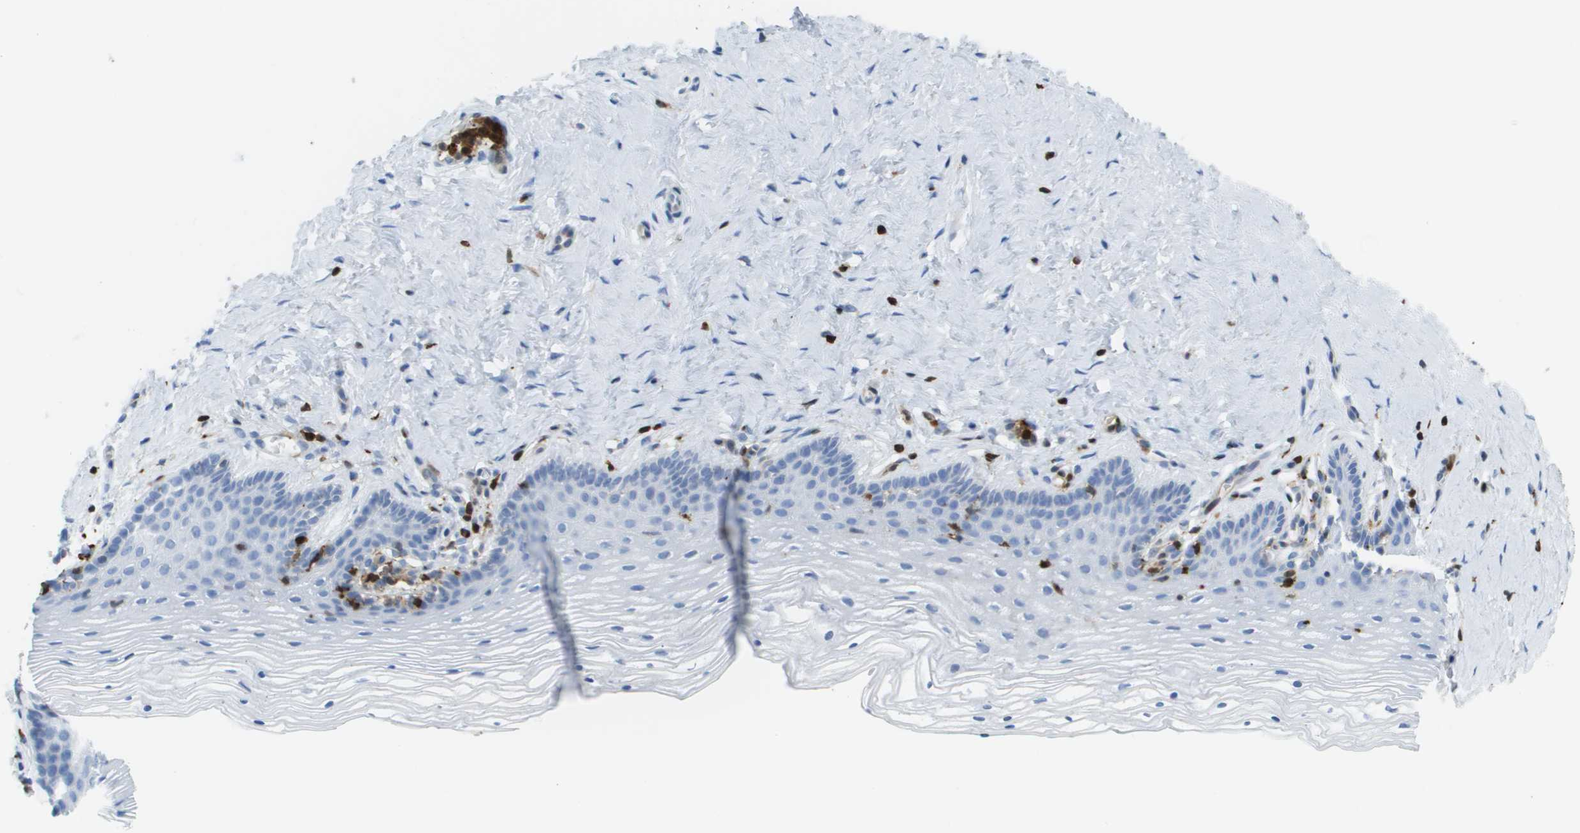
{"staining": {"intensity": "negative", "quantity": "none", "location": "none"}, "tissue": "vagina", "cell_type": "Squamous epithelial cells", "image_type": "normal", "snomed": [{"axis": "morphology", "description": "Normal tissue, NOS"}, {"axis": "topography", "description": "Vagina"}], "caption": "The histopathology image shows no significant positivity in squamous epithelial cells of vagina. (DAB immunohistochemistry with hematoxylin counter stain).", "gene": "DOCK5", "patient": {"sex": "female", "age": 32}}